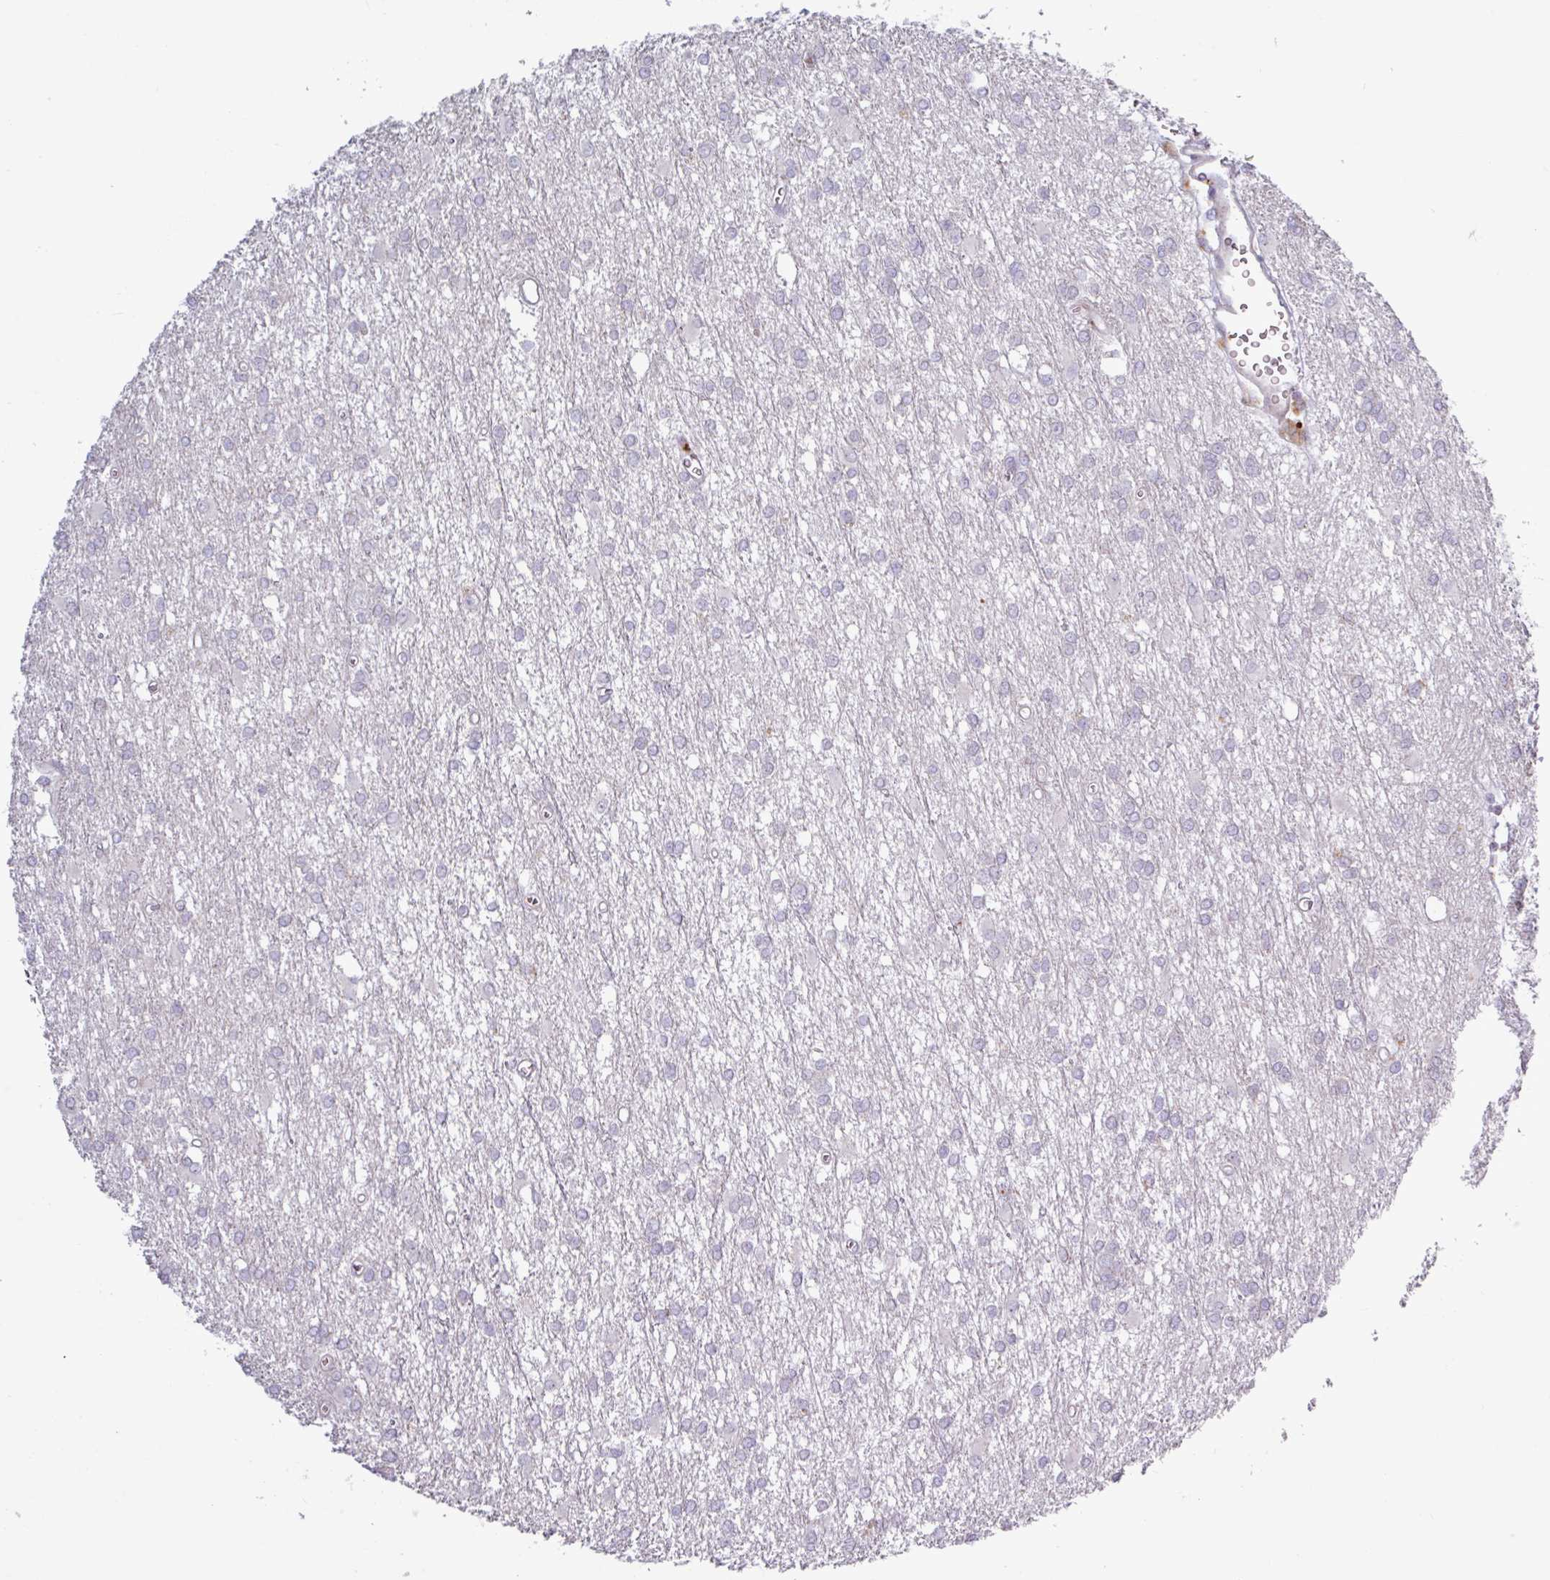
{"staining": {"intensity": "negative", "quantity": "none", "location": "none"}, "tissue": "glioma", "cell_type": "Tumor cells", "image_type": "cancer", "snomed": [{"axis": "morphology", "description": "Glioma, malignant, High grade"}, {"axis": "topography", "description": "Brain"}], "caption": "Immunohistochemistry histopathology image of neoplastic tissue: glioma stained with DAB (3,3'-diaminobenzidine) demonstrates no significant protein positivity in tumor cells.", "gene": "AMIGO2", "patient": {"sex": "male", "age": 48}}